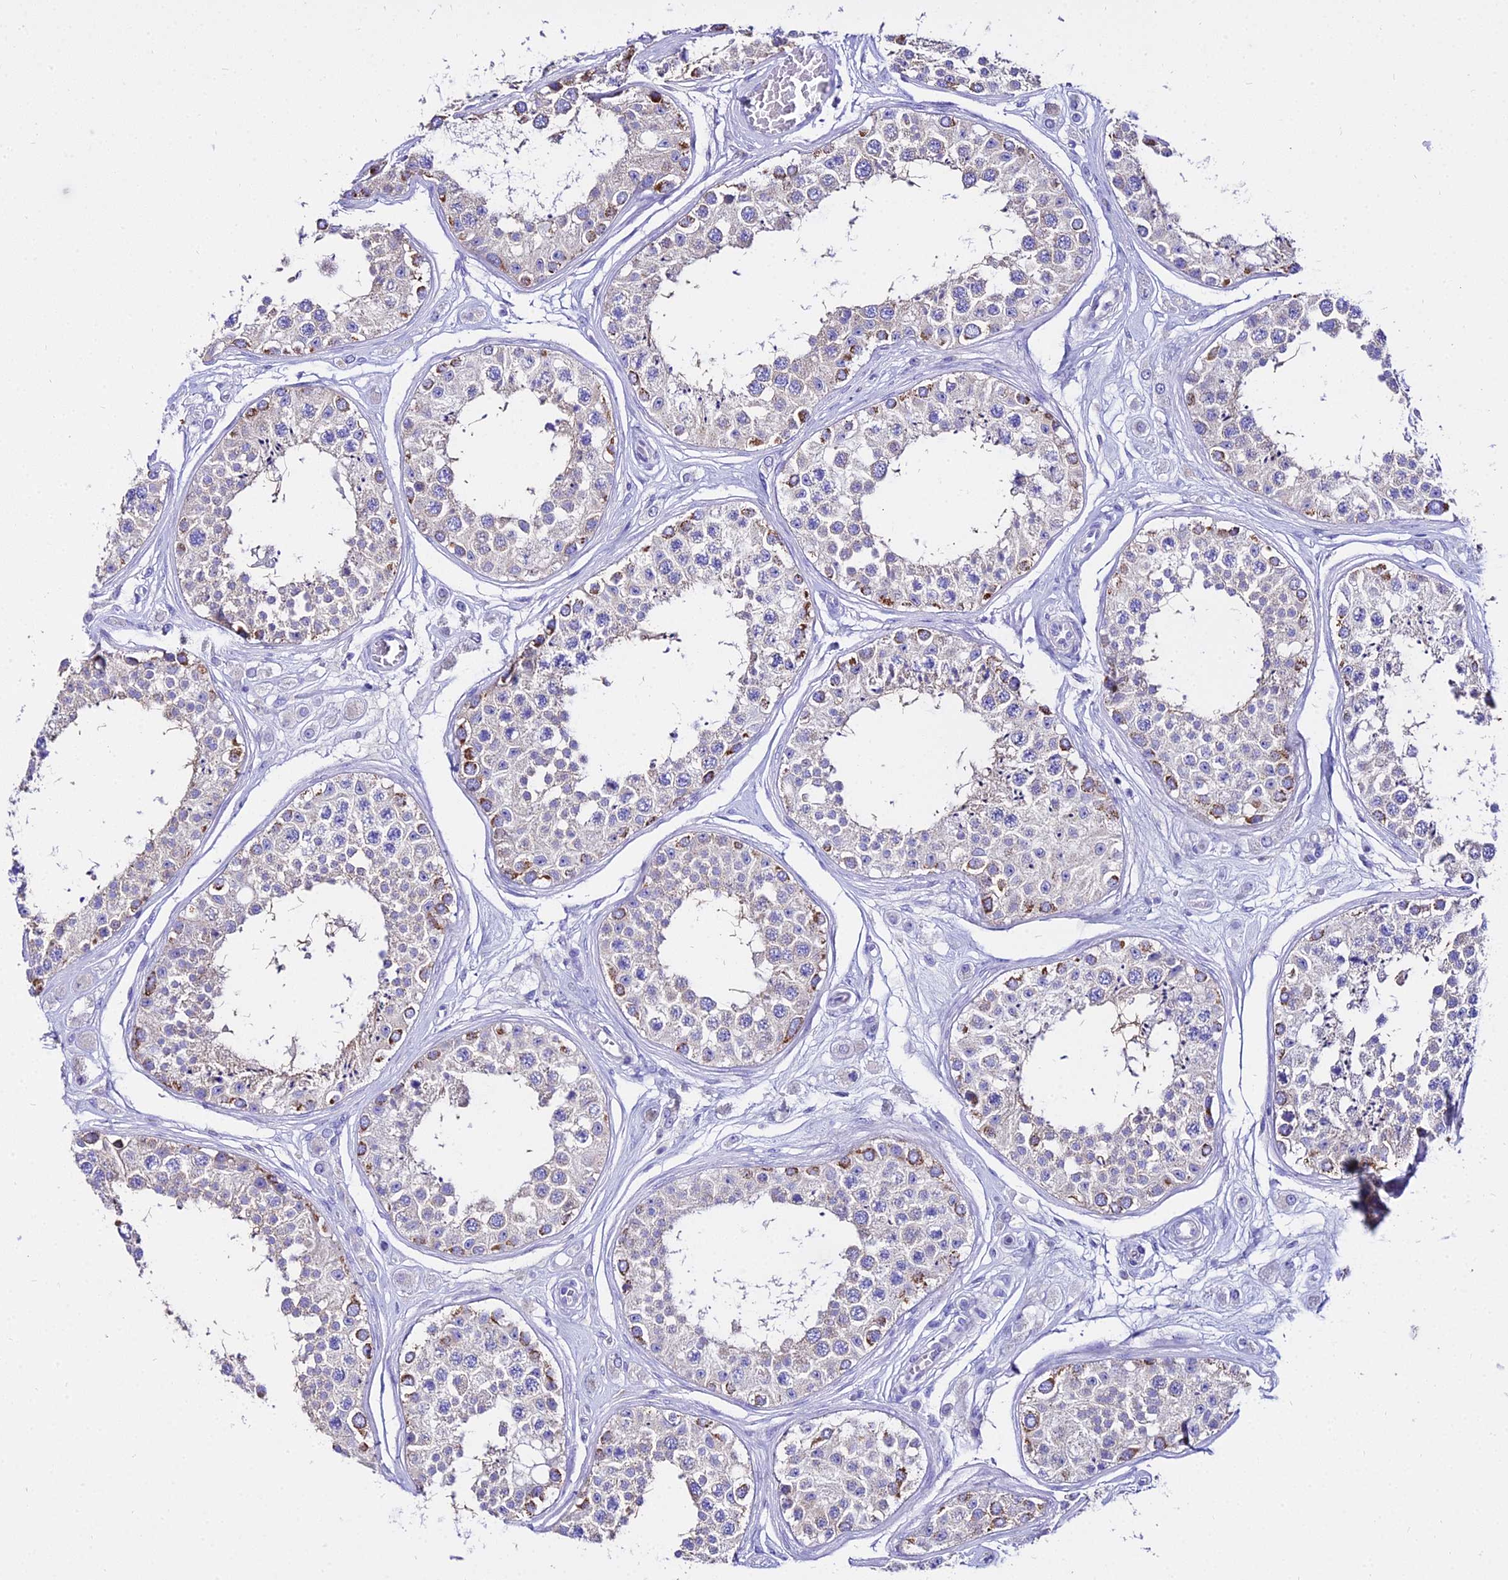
{"staining": {"intensity": "moderate", "quantity": "25%-75%", "location": "cytoplasmic/membranous"}, "tissue": "testis", "cell_type": "Cells in seminiferous ducts", "image_type": "normal", "snomed": [{"axis": "morphology", "description": "Normal tissue, NOS"}, {"axis": "topography", "description": "Testis"}], "caption": "The photomicrograph shows a brown stain indicating the presence of a protein in the cytoplasmic/membranous of cells in seminiferous ducts in testis. The protein of interest is shown in brown color, while the nuclei are stained blue.", "gene": "TUBA1A", "patient": {"sex": "male", "age": 25}}